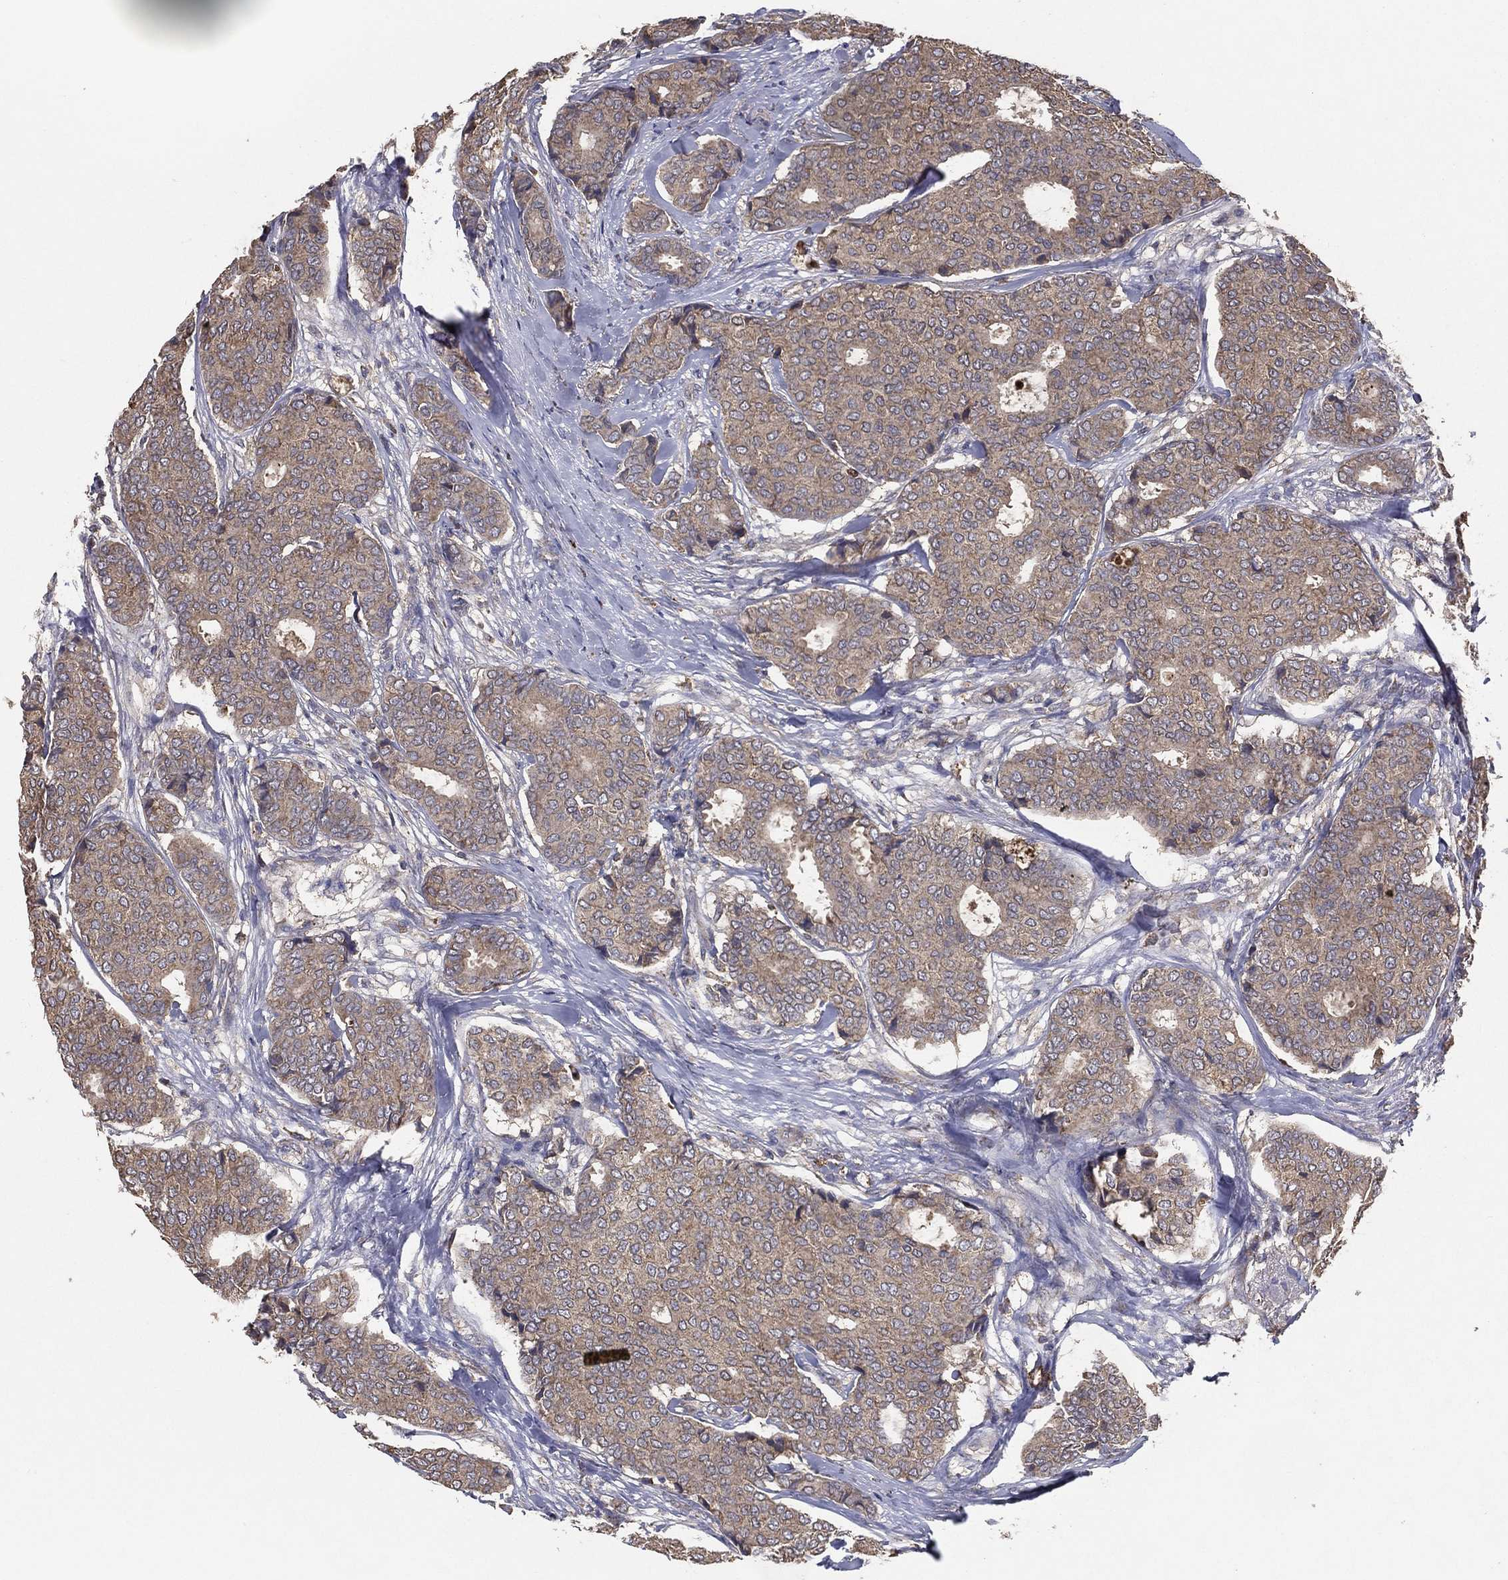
{"staining": {"intensity": "moderate", "quantity": ">75%", "location": "cytoplasmic/membranous"}, "tissue": "breast cancer", "cell_type": "Tumor cells", "image_type": "cancer", "snomed": [{"axis": "morphology", "description": "Duct carcinoma"}, {"axis": "topography", "description": "Breast"}], "caption": "There is medium levels of moderate cytoplasmic/membranous expression in tumor cells of breast cancer (infiltrating ductal carcinoma), as demonstrated by immunohistochemical staining (brown color).", "gene": "MT-ND1", "patient": {"sex": "female", "age": 75}}